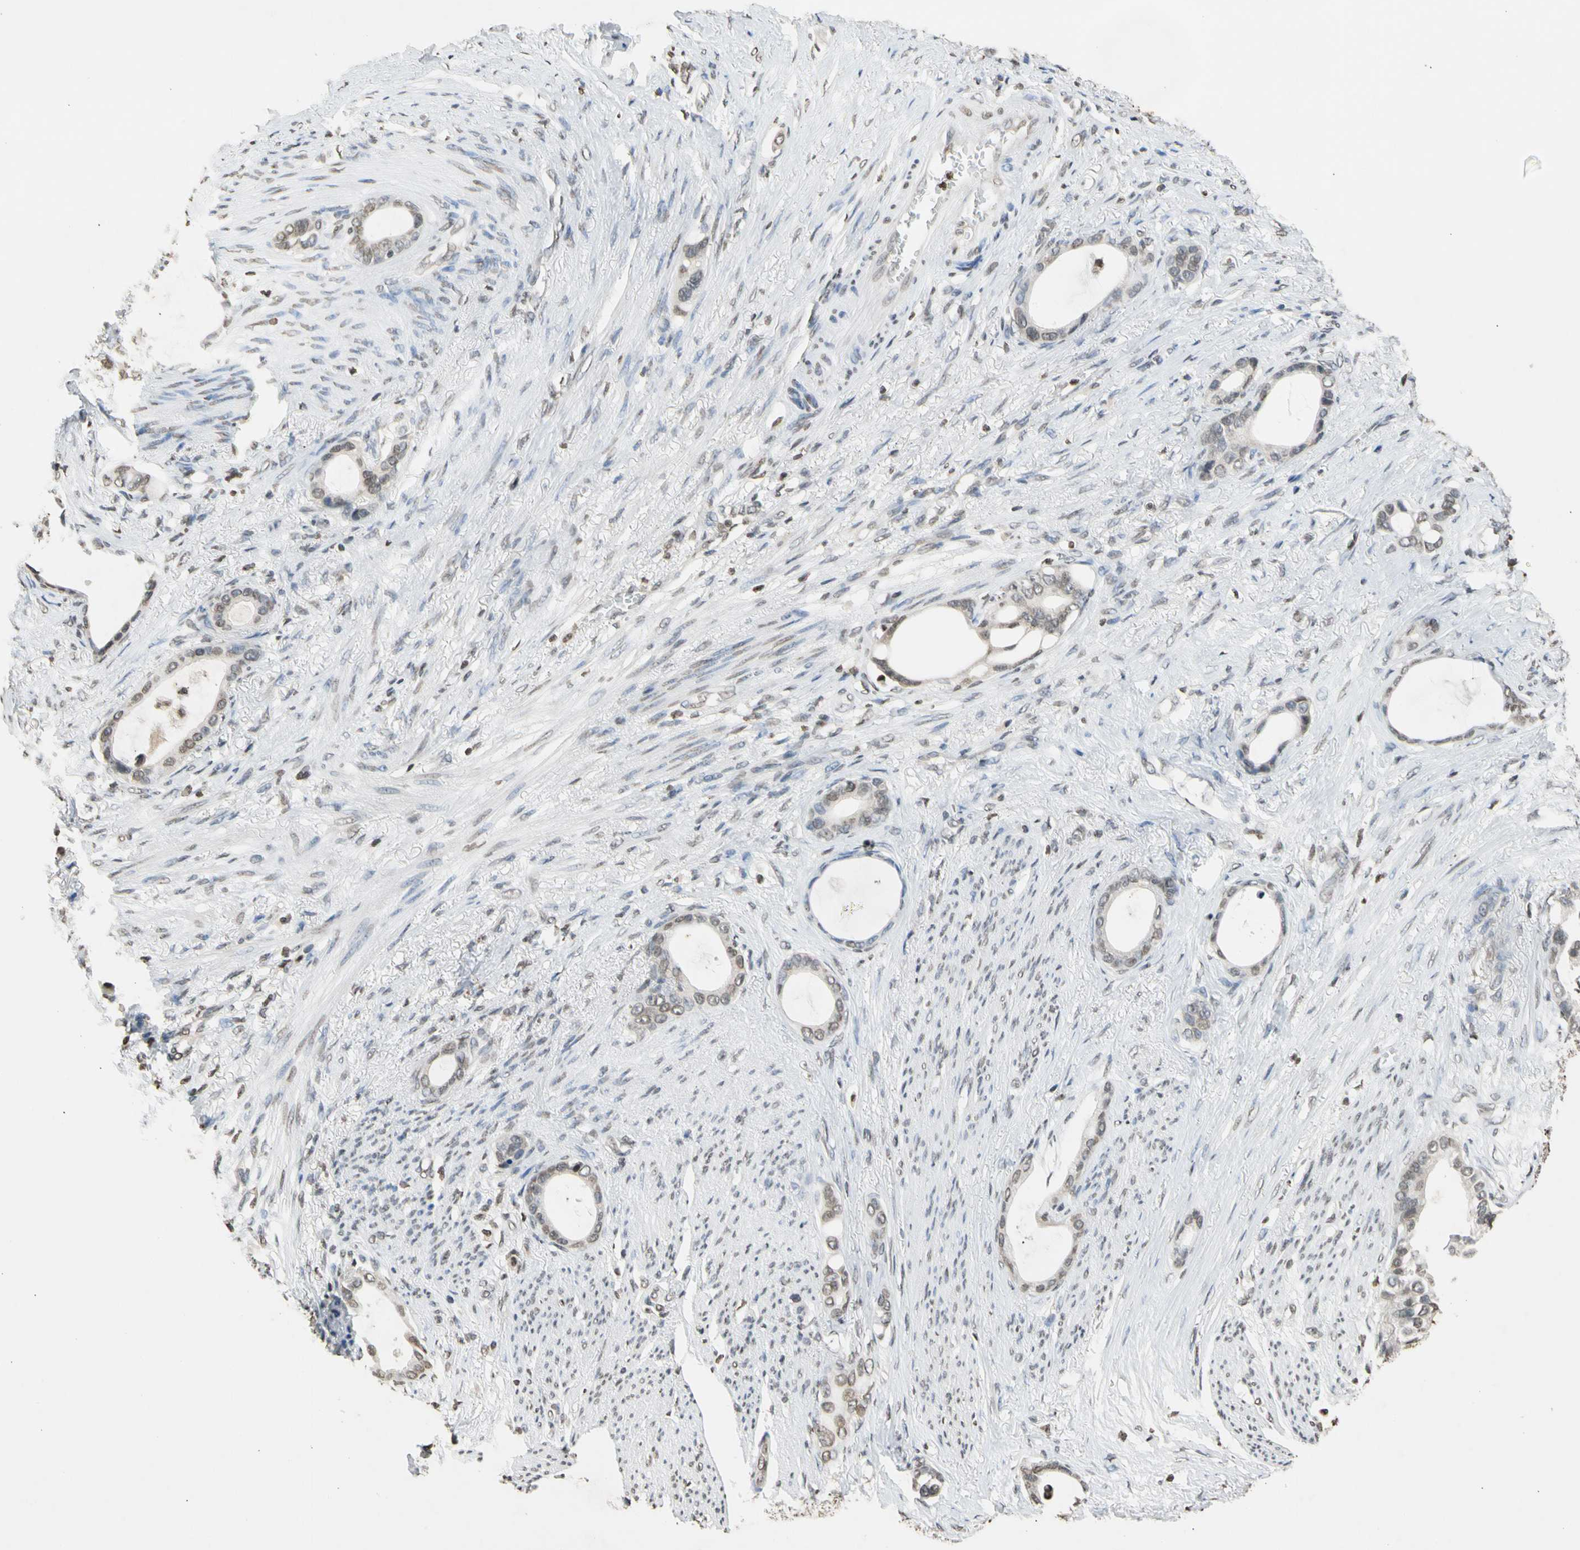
{"staining": {"intensity": "negative", "quantity": "none", "location": "none"}, "tissue": "stomach cancer", "cell_type": "Tumor cells", "image_type": "cancer", "snomed": [{"axis": "morphology", "description": "Adenocarcinoma, NOS"}, {"axis": "topography", "description": "Stomach"}], "caption": "There is no significant staining in tumor cells of stomach cancer (adenocarcinoma).", "gene": "GPX4", "patient": {"sex": "female", "age": 75}}